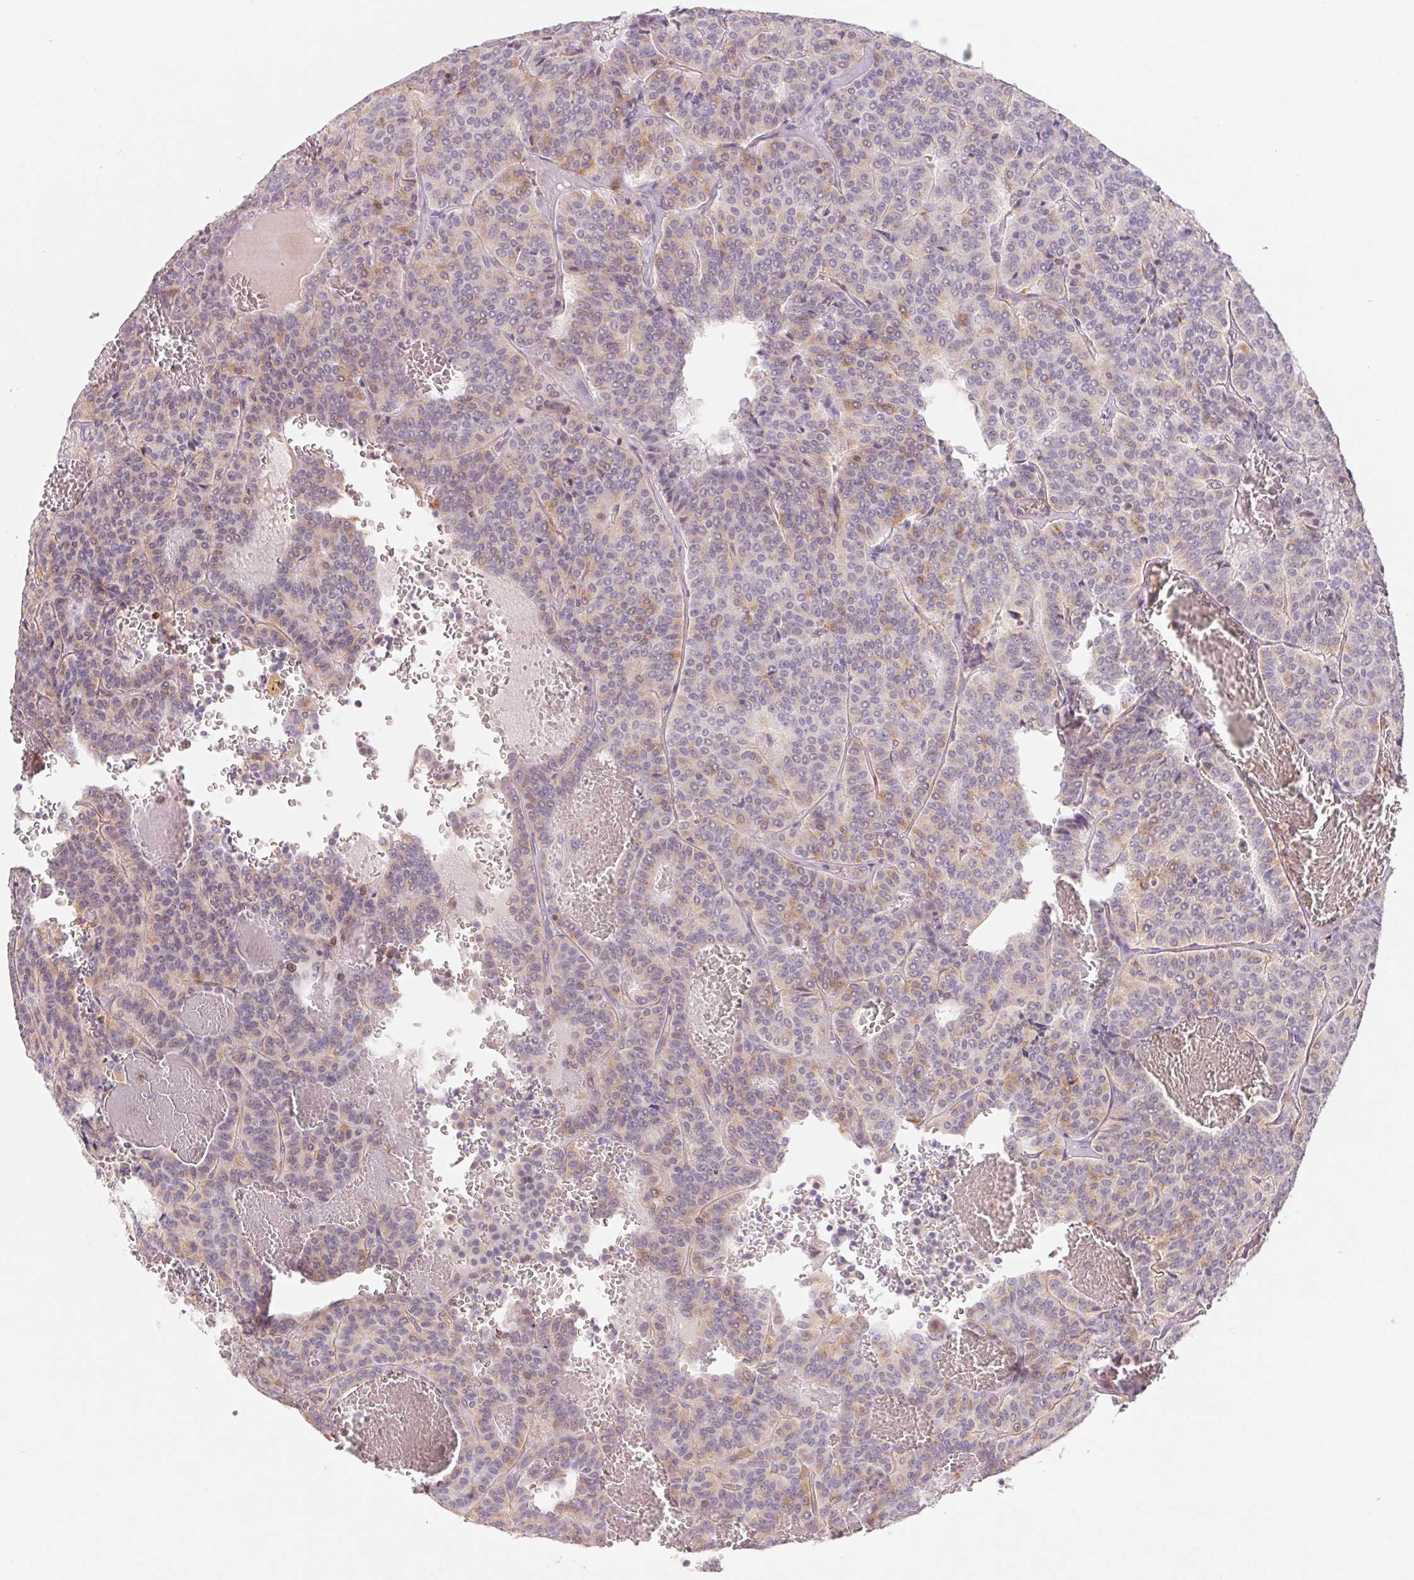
{"staining": {"intensity": "weak", "quantity": "<25%", "location": "cytoplasmic/membranous"}, "tissue": "carcinoid", "cell_type": "Tumor cells", "image_type": "cancer", "snomed": [{"axis": "morphology", "description": "Carcinoid, malignant, NOS"}, {"axis": "topography", "description": "Lung"}], "caption": "Protein analysis of carcinoid displays no significant positivity in tumor cells.", "gene": "KIF26A", "patient": {"sex": "male", "age": 70}}